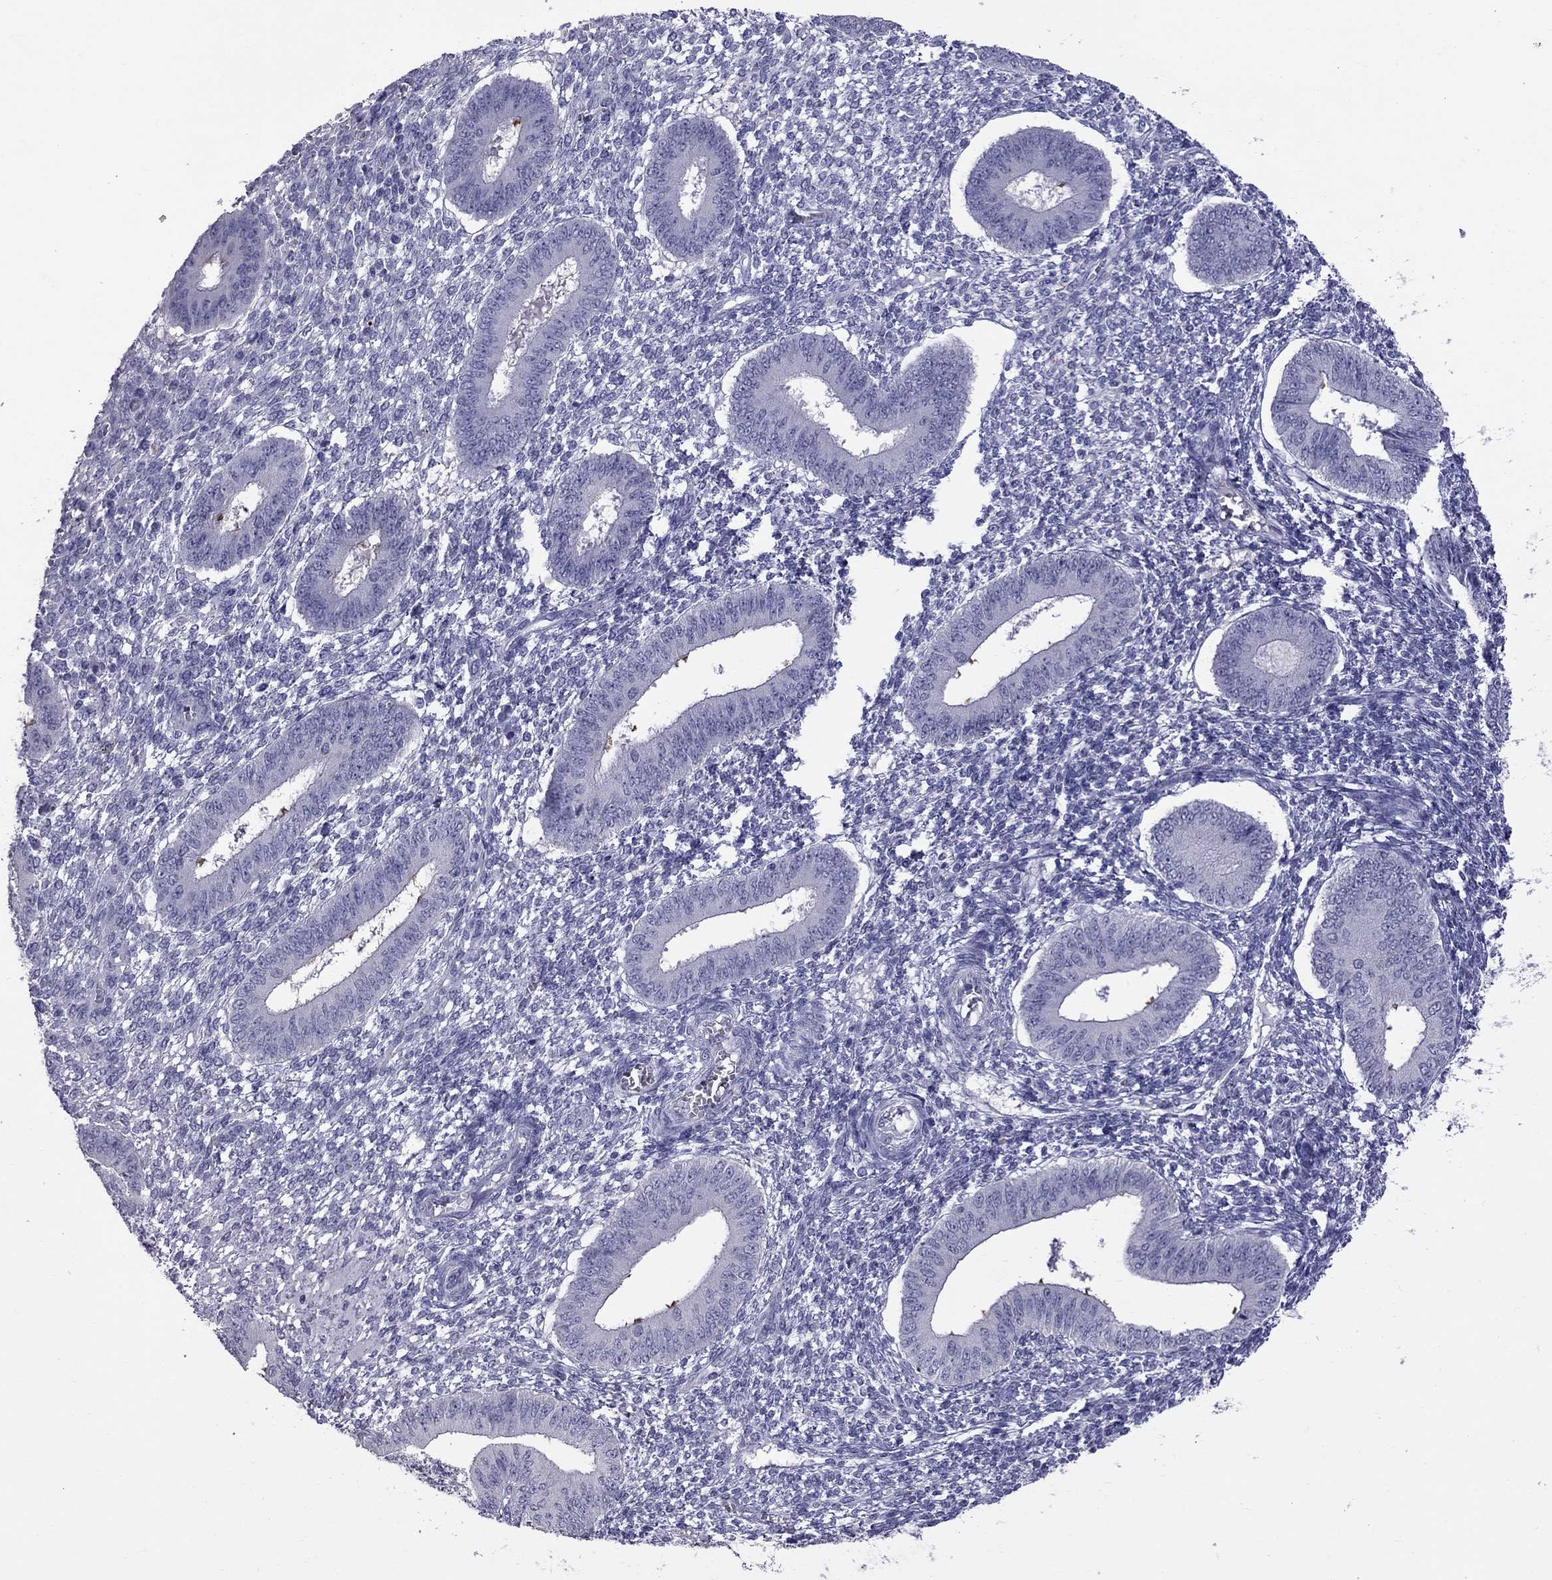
{"staining": {"intensity": "negative", "quantity": "none", "location": "none"}, "tissue": "endometrium", "cell_type": "Cells in endometrial stroma", "image_type": "normal", "snomed": [{"axis": "morphology", "description": "Normal tissue, NOS"}, {"axis": "topography", "description": "Endometrium"}], "caption": "IHC of unremarkable human endometrium shows no expression in cells in endometrial stroma.", "gene": "CFAP91", "patient": {"sex": "female", "age": 42}}